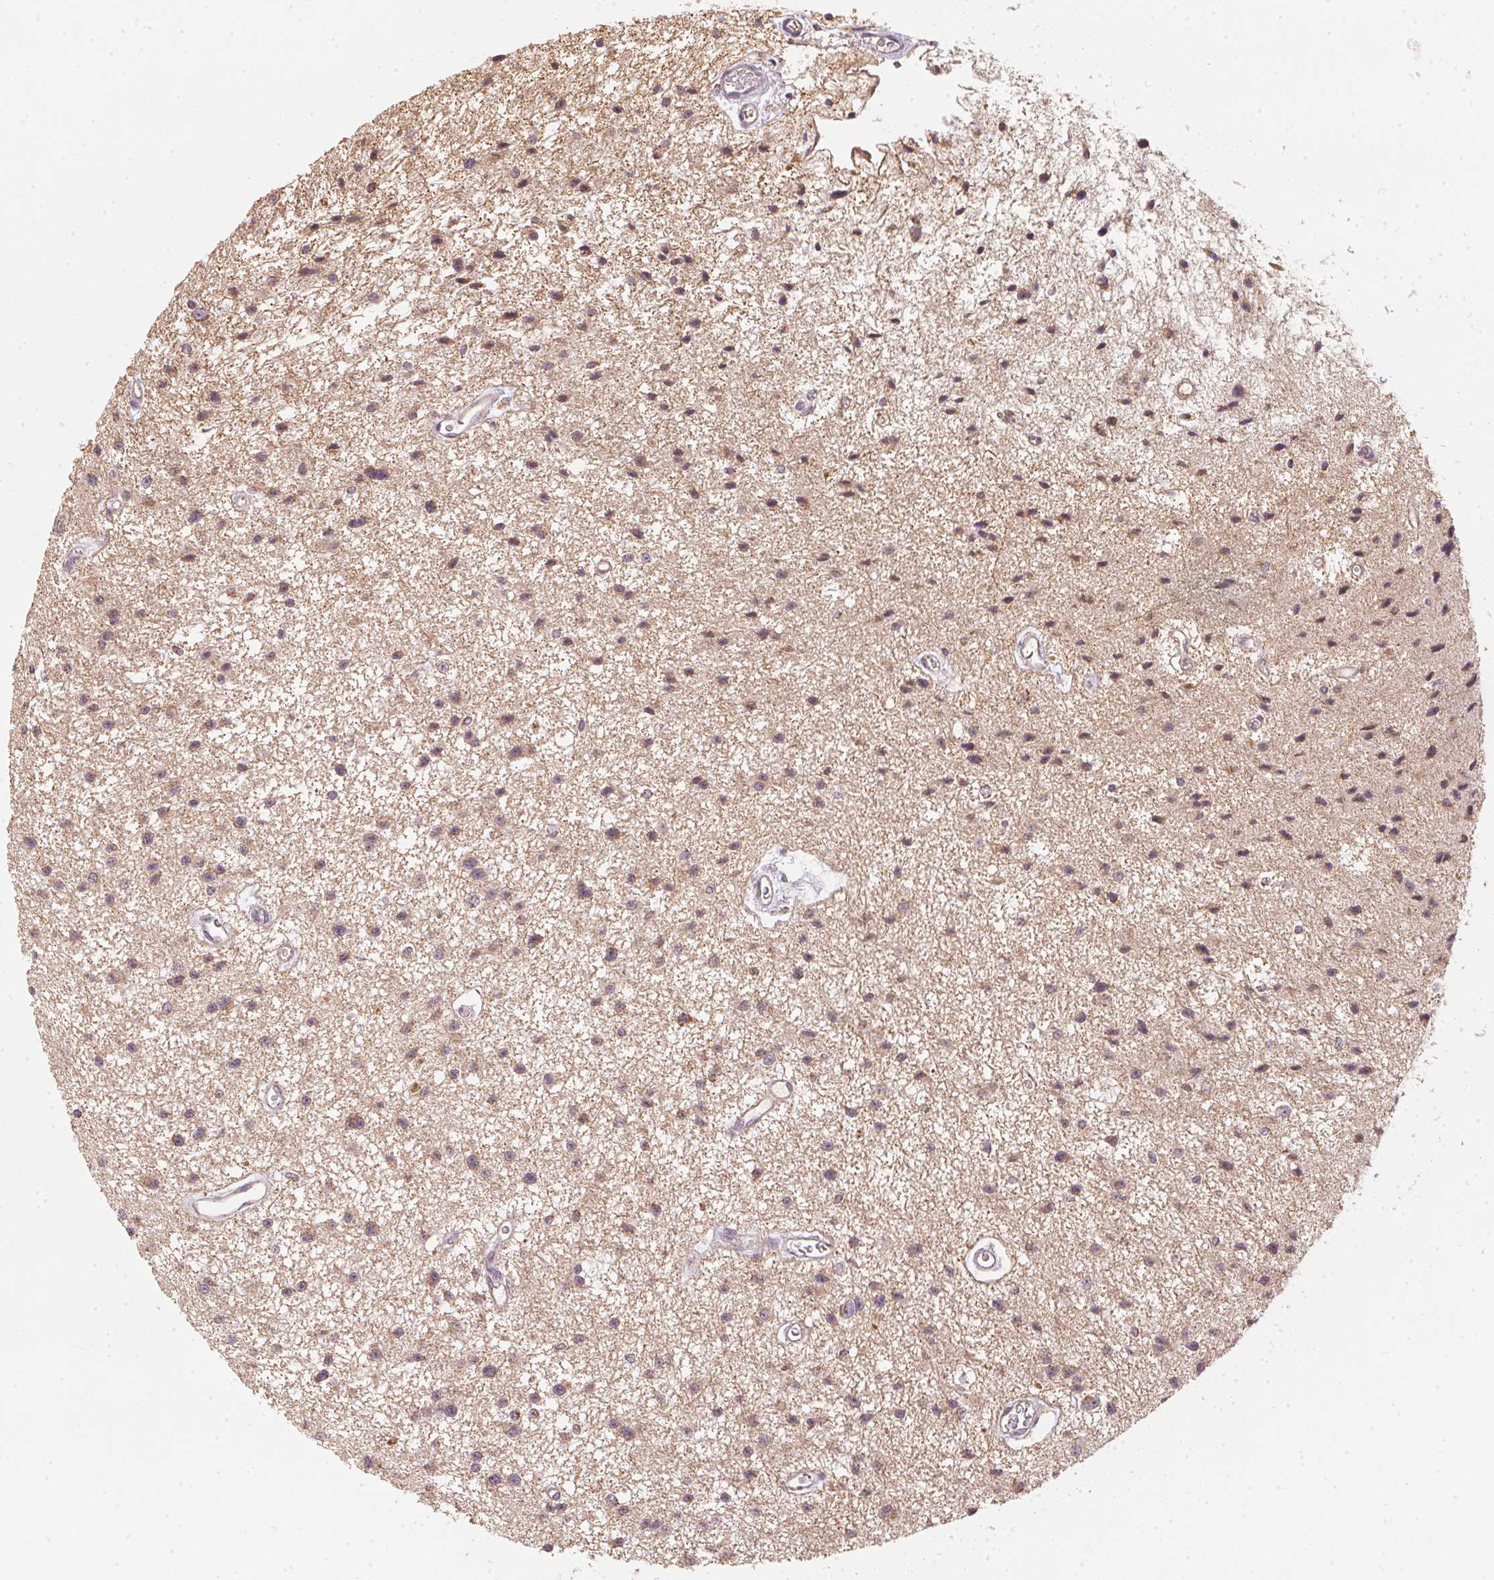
{"staining": {"intensity": "weak", "quantity": "25%-75%", "location": "cytoplasmic/membranous"}, "tissue": "glioma", "cell_type": "Tumor cells", "image_type": "cancer", "snomed": [{"axis": "morphology", "description": "Glioma, malignant, Low grade"}, {"axis": "topography", "description": "Brain"}], "caption": "Malignant glioma (low-grade) tissue demonstrates weak cytoplasmic/membranous positivity in approximately 25%-75% of tumor cells, visualized by immunohistochemistry. The protein of interest is shown in brown color, while the nuclei are stained blue.", "gene": "MATCAP1", "patient": {"sex": "male", "age": 43}}